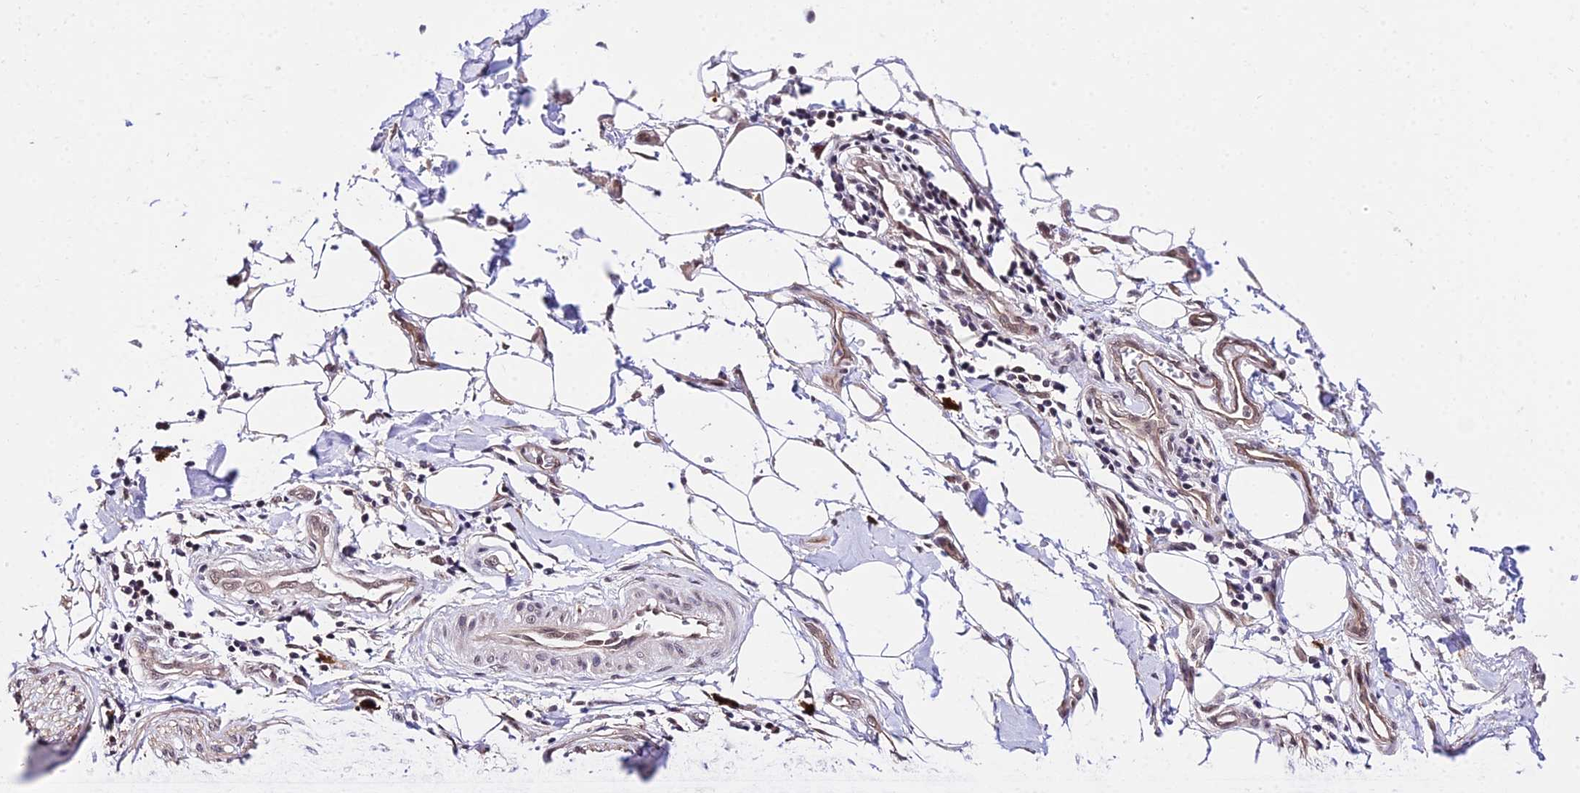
{"staining": {"intensity": "moderate", "quantity": ">75%", "location": "nuclear"}, "tissue": "stomach cancer", "cell_type": "Tumor cells", "image_type": "cancer", "snomed": [{"axis": "morphology", "description": "Adenocarcinoma, NOS"}, {"axis": "topography", "description": "Stomach"}], "caption": "Brown immunohistochemical staining in human stomach adenocarcinoma displays moderate nuclear expression in approximately >75% of tumor cells.", "gene": "POLR2I", "patient": {"sex": "male", "age": 62}}